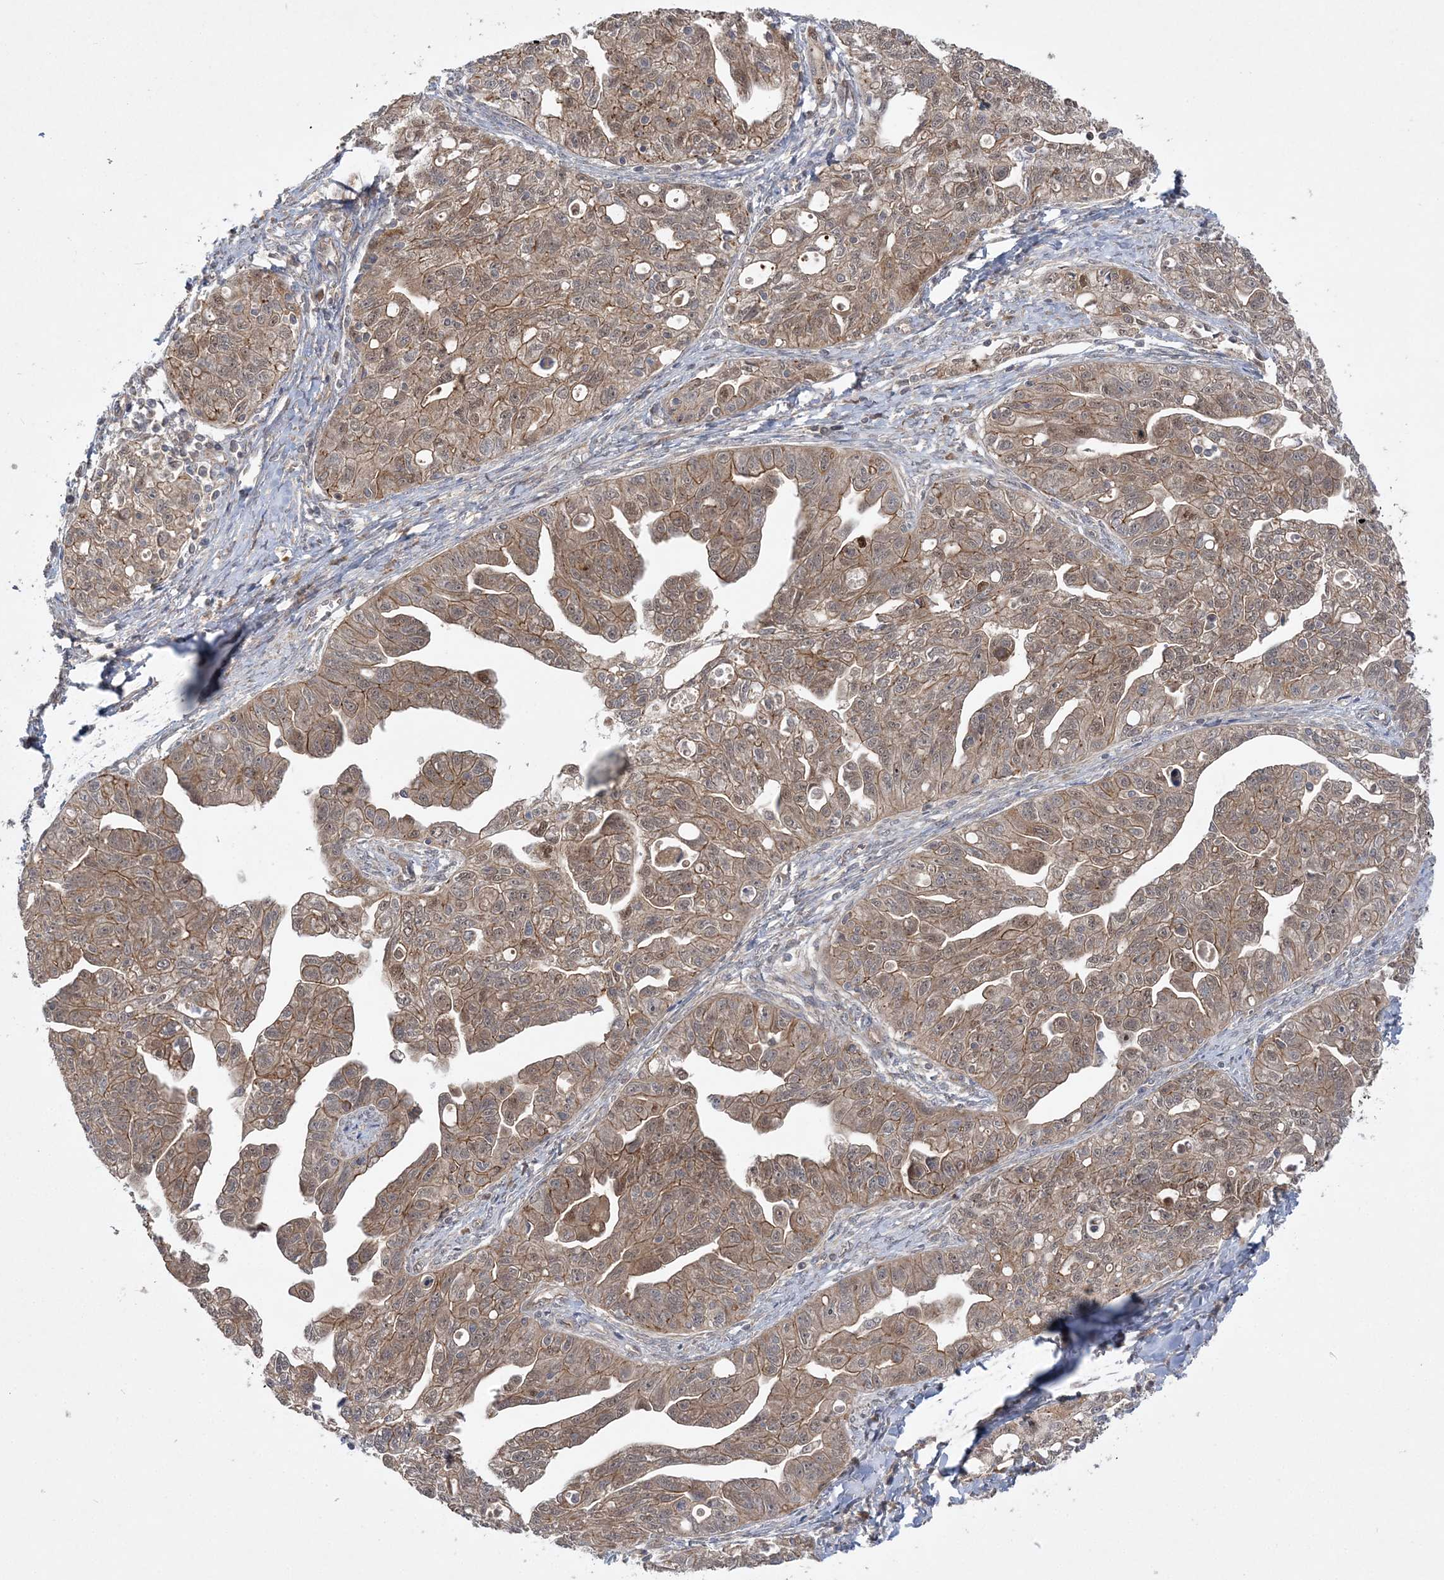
{"staining": {"intensity": "weak", "quantity": ">75%", "location": "cytoplasmic/membranous"}, "tissue": "ovarian cancer", "cell_type": "Tumor cells", "image_type": "cancer", "snomed": [{"axis": "morphology", "description": "Carcinoma, NOS"}, {"axis": "morphology", "description": "Cystadenocarcinoma, serous, NOS"}, {"axis": "topography", "description": "Ovary"}], "caption": "Brown immunohistochemical staining in human ovarian serous cystadenocarcinoma demonstrates weak cytoplasmic/membranous staining in about >75% of tumor cells.", "gene": "MMADHC", "patient": {"sex": "female", "age": 69}}